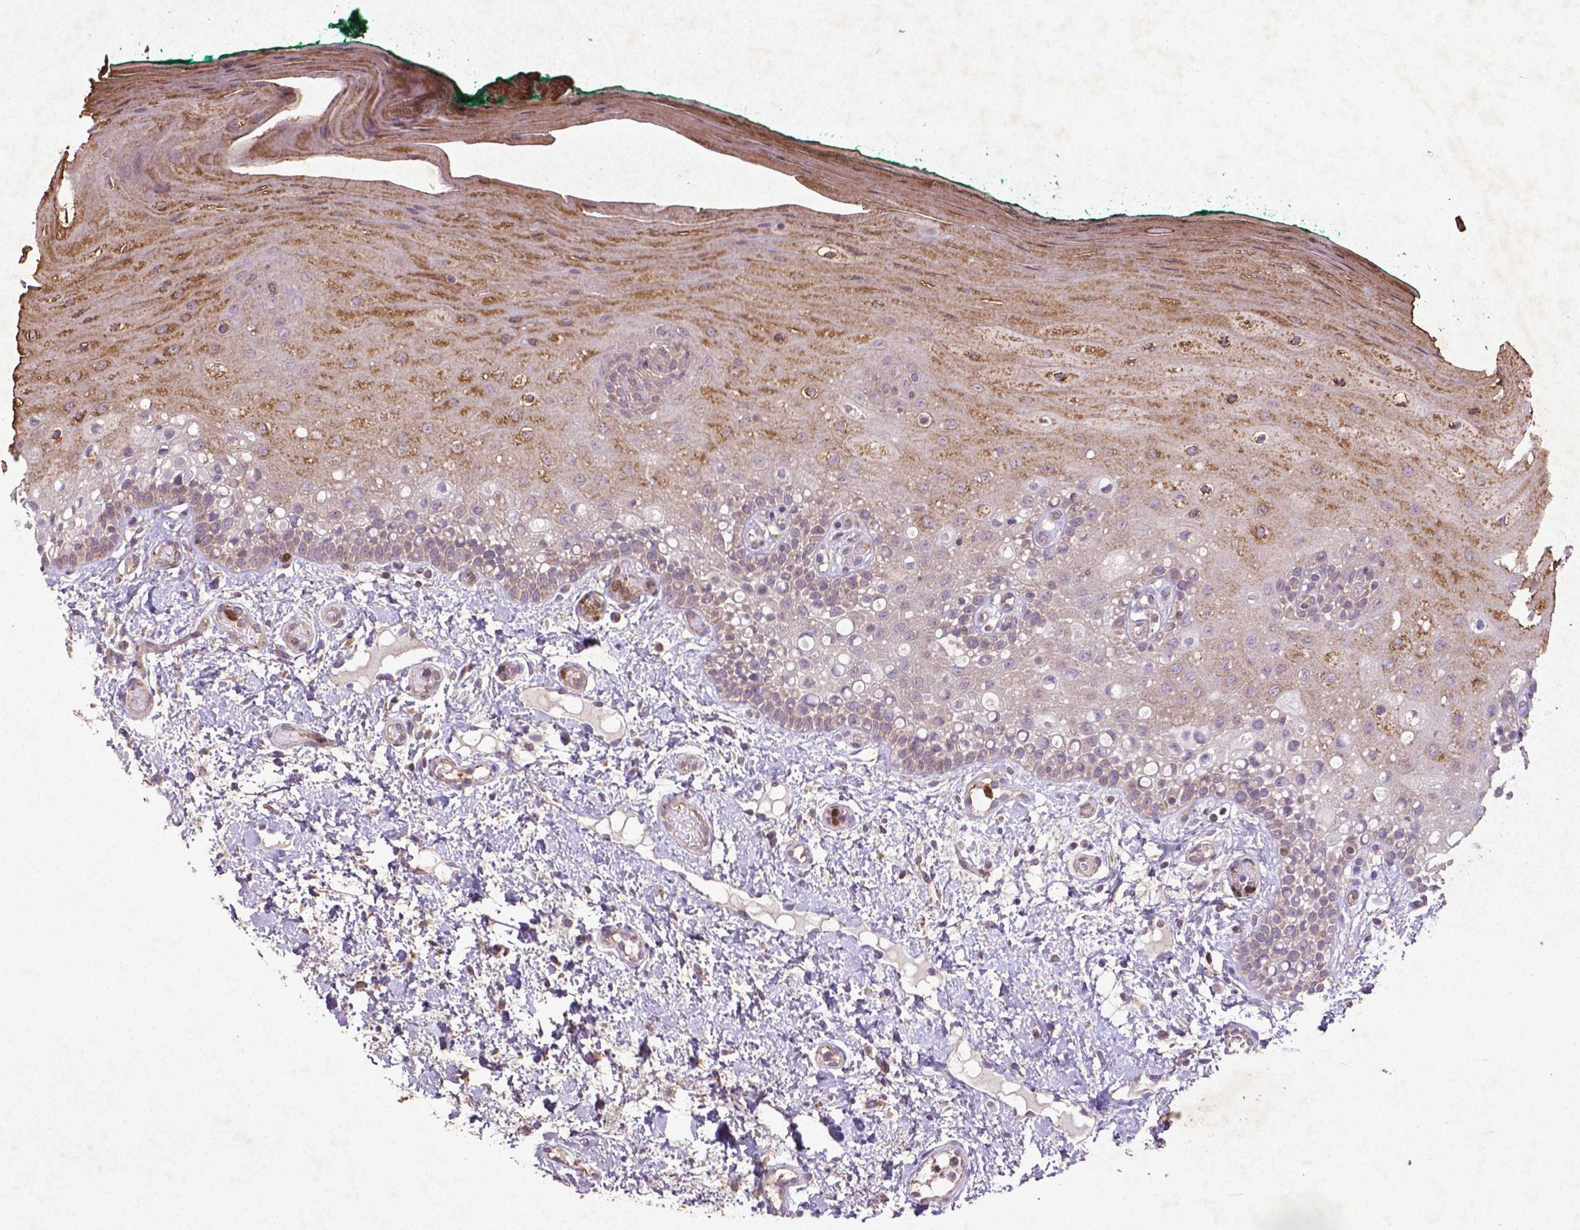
{"staining": {"intensity": "moderate", "quantity": "25%-75%", "location": "cytoplasmic/membranous"}, "tissue": "oral mucosa", "cell_type": "Squamous epithelial cells", "image_type": "normal", "snomed": [{"axis": "morphology", "description": "Normal tissue, NOS"}, {"axis": "topography", "description": "Oral tissue"}], "caption": "Immunohistochemical staining of normal oral mucosa reveals medium levels of moderate cytoplasmic/membranous staining in about 25%-75% of squamous epithelial cells.", "gene": "MTOR", "patient": {"sex": "female", "age": 83}}